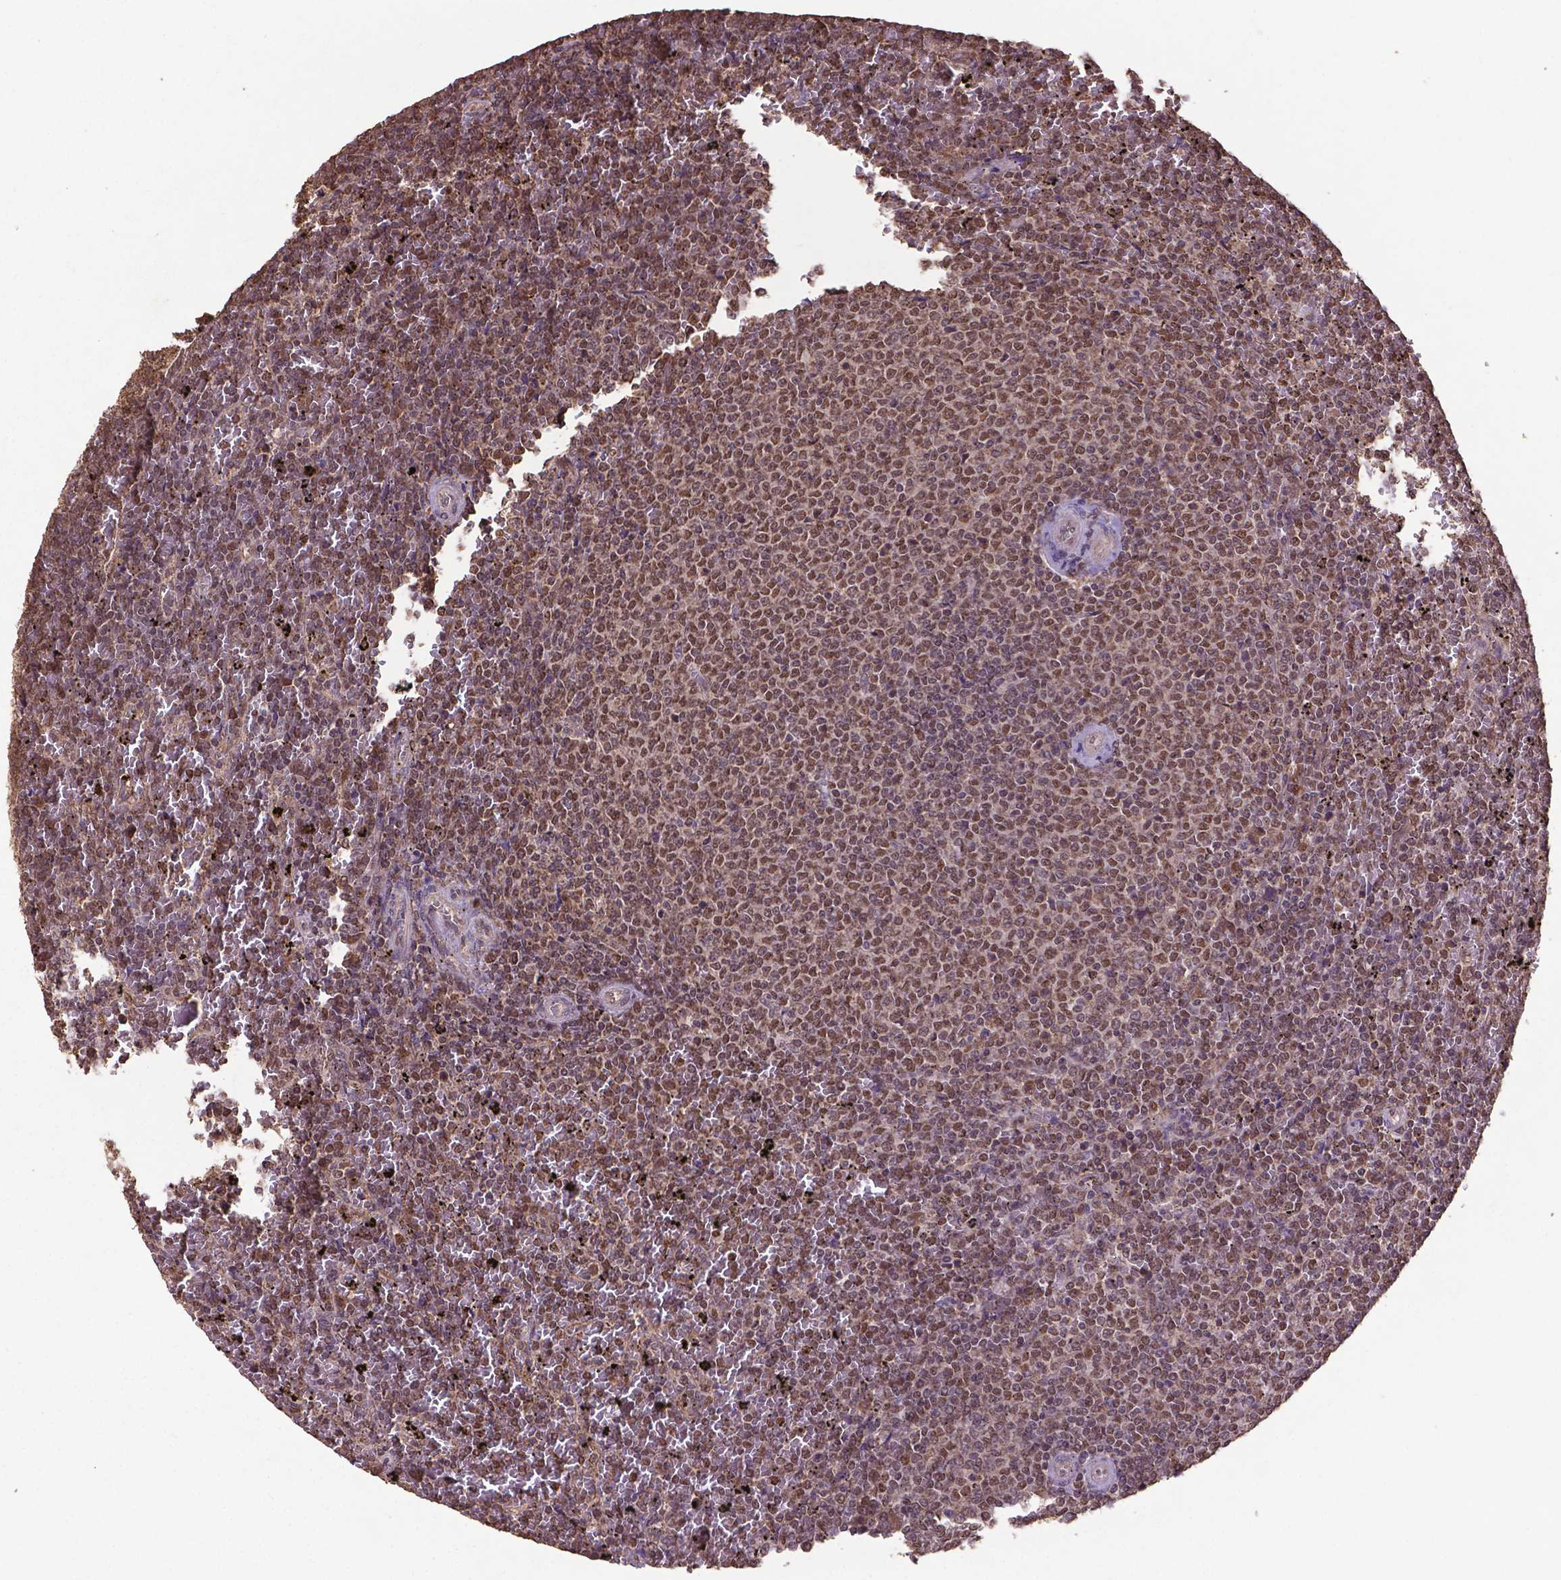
{"staining": {"intensity": "moderate", "quantity": ">75%", "location": "cytoplasmic/membranous,nuclear"}, "tissue": "lymphoma", "cell_type": "Tumor cells", "image_type": "cancer", "snomed": [{"axis": "morphology", "description": "Malignant lymphoma, non-Hodgkin's type, Low grade"}, {"axis": "topography", "description": "Spleen"}], "caption": "An image of human low-grade malignant lymphoma, non-Hodgkin's type stained for a protein shows moderate cytoplasmic/membranous and nuclear brown staining in tumor cells. (Stains: DAB (3,3'-diaminobenzidine) in brown, nuclei in blue, Microscopy: brightfield microscopy at high magnification).", "gene": "DCAF1", "patient": {"sex": "female", "age": 77}}